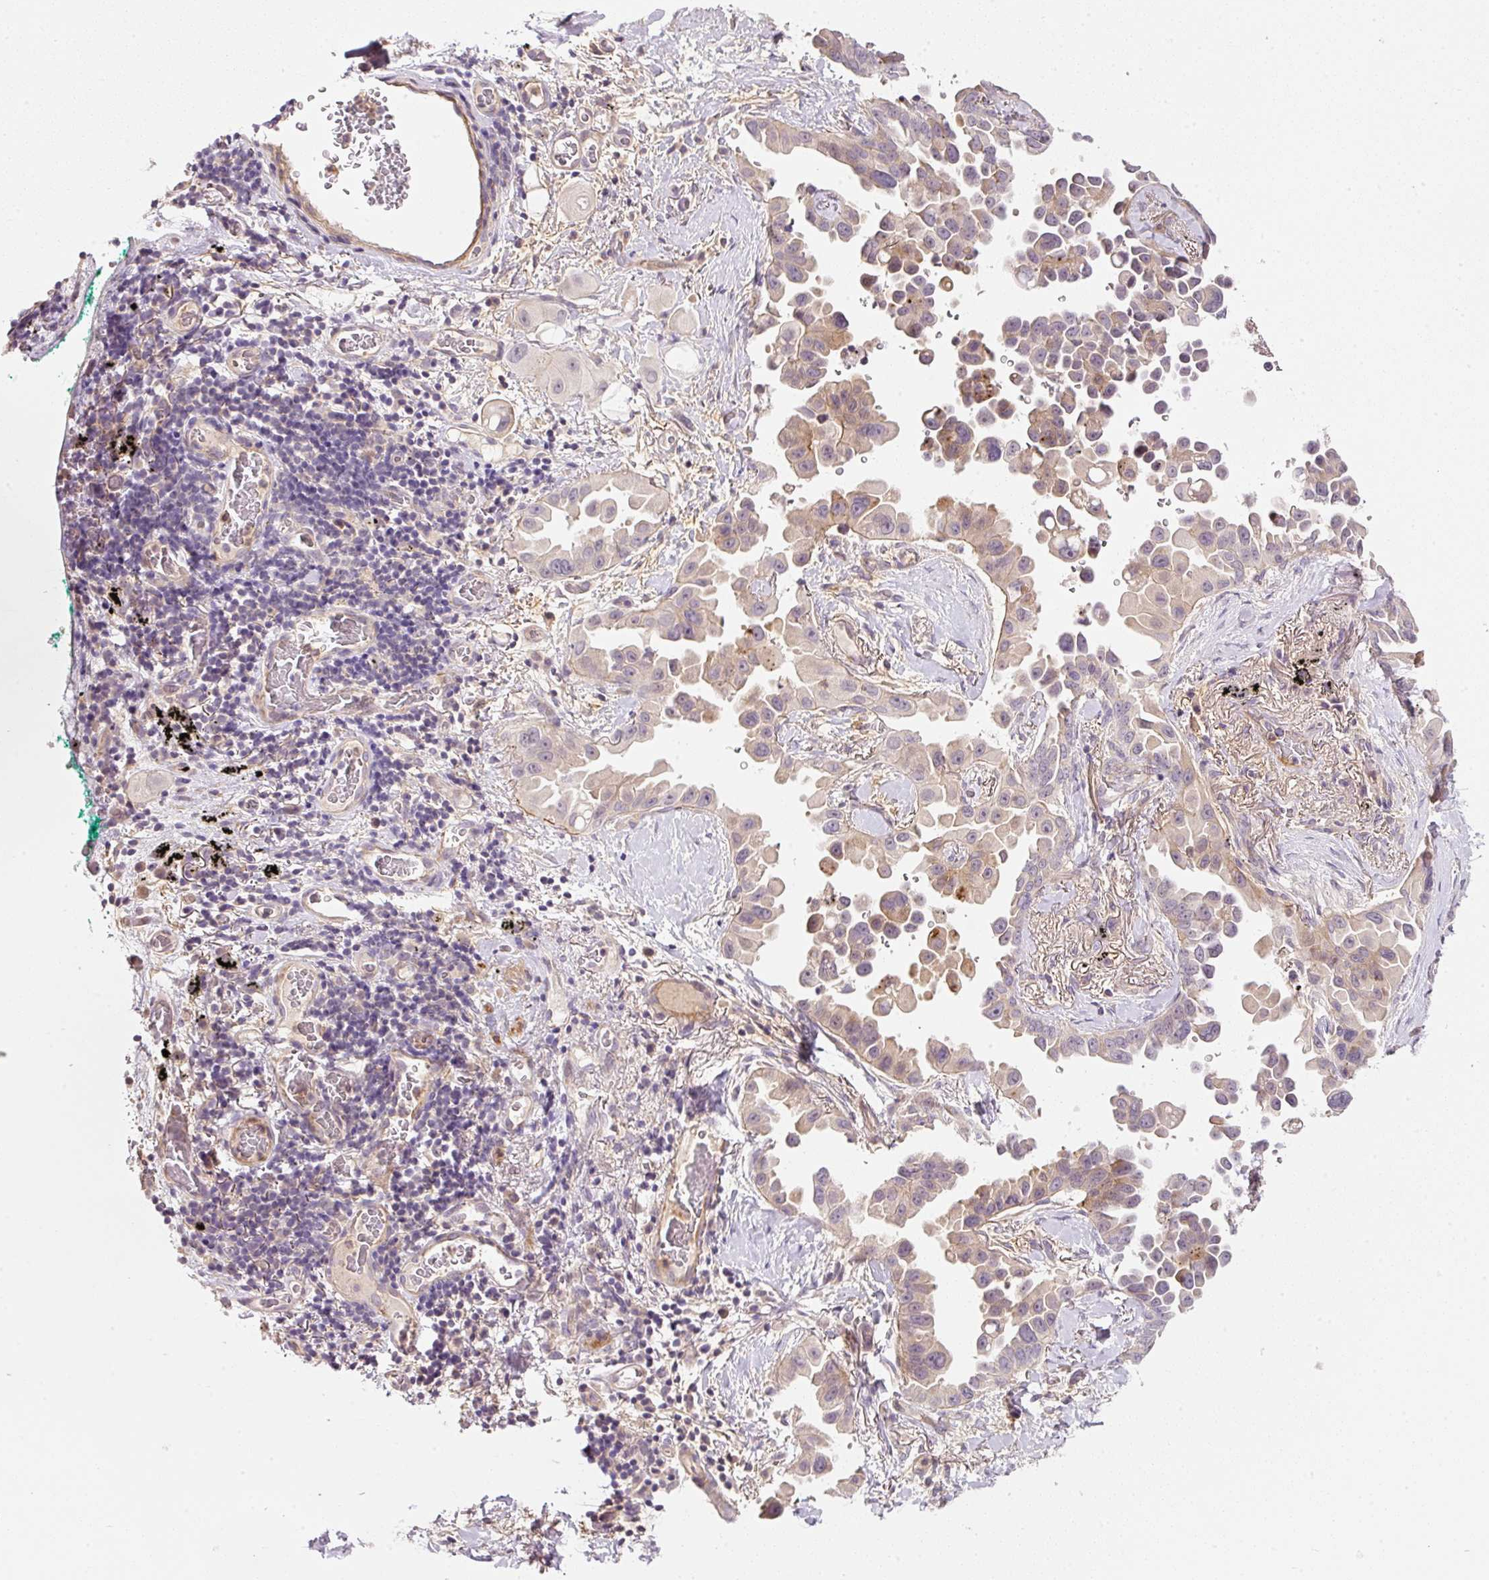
{"staining": {"intensity": "weak", "quantity": "<25%", "location": "cytoplasmic/membranous"}, "tissue": "lung cancer", "cell_type": "Tumor cells", "image_type": "cancer", "snomed": [{"axis": "morphology", "description": "Adenocarcinoma, NOS"}, {"axis": "topography", "description": "Lung"}], "caption": "Immunohistochemistry image of neoplastic tissue: adenocarcinoma (lung) stained with DAB (3,3'-diaminobenzidine) reveals no significant protein expression in tumor cells.", "gene": "TIRAP", "patient": {"sex": "female", "age": 67}}